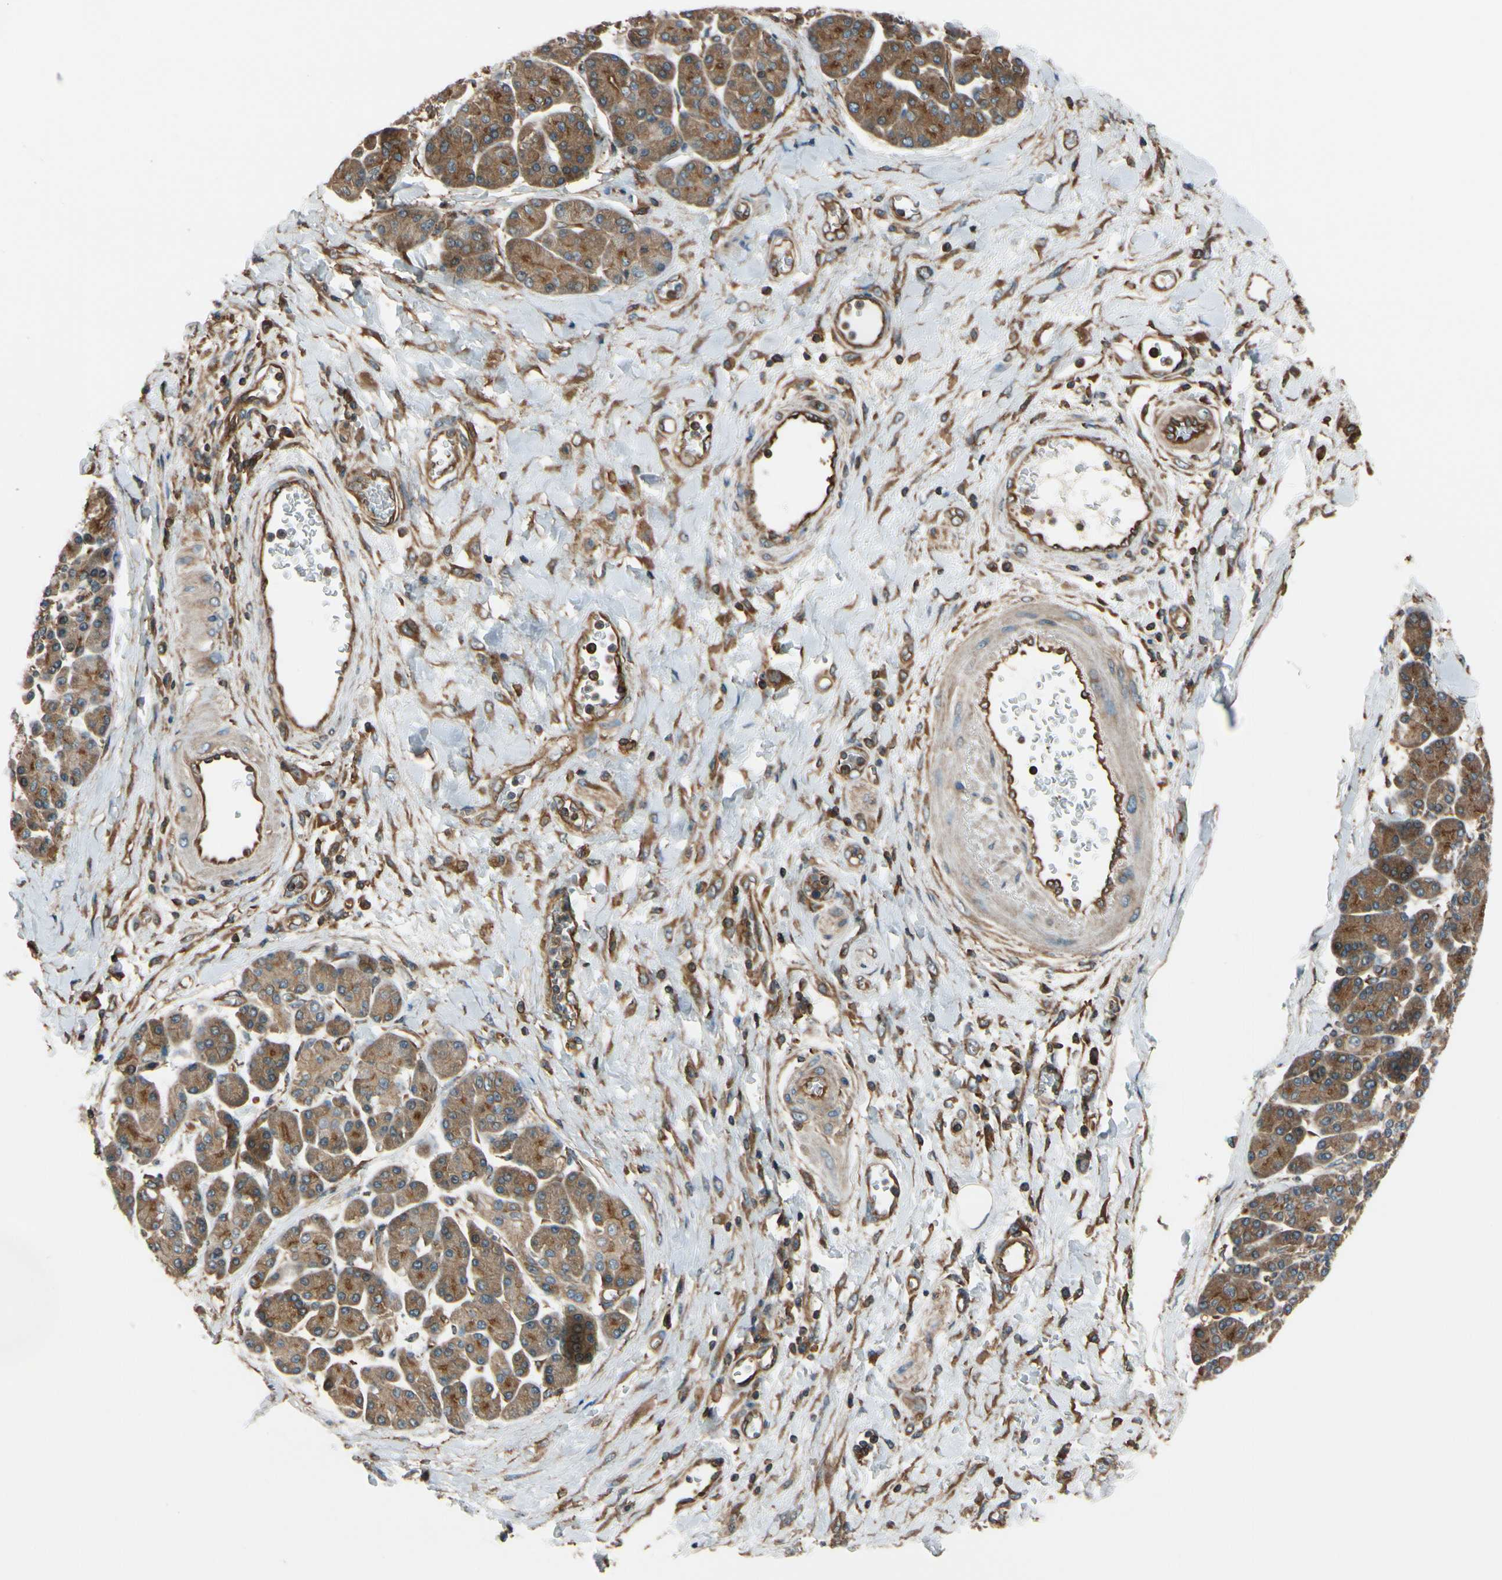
{"staining": {"intensity": "moderate", "quantity": "25%-75%", "location": "cytoplasmic/membranous"}, "tissue": "pancreatic cancer", "cell_type": "Tumor cells", "image_type": "cancer", "snomed": [{"axis": "morphology", "description": "Adenocarcinoma, NOS"}, {"axis": "topography", "description": "Pancreas"}], "caption": "IHC staining of pancreatic cancer (adenocarcinoma), which shows medium levels of moderate cytoplasmic/membranous expression in approximately 25%-75% of tumor cells indicating moderate cytoplasmic/membranous protein positivity. The staining was performed using DAB (brown) for protein detection and nuclei were counterstained in hematoxylin (blue).", "gene": "EPS15", "patient": {"sex": "female", "age": 70}}